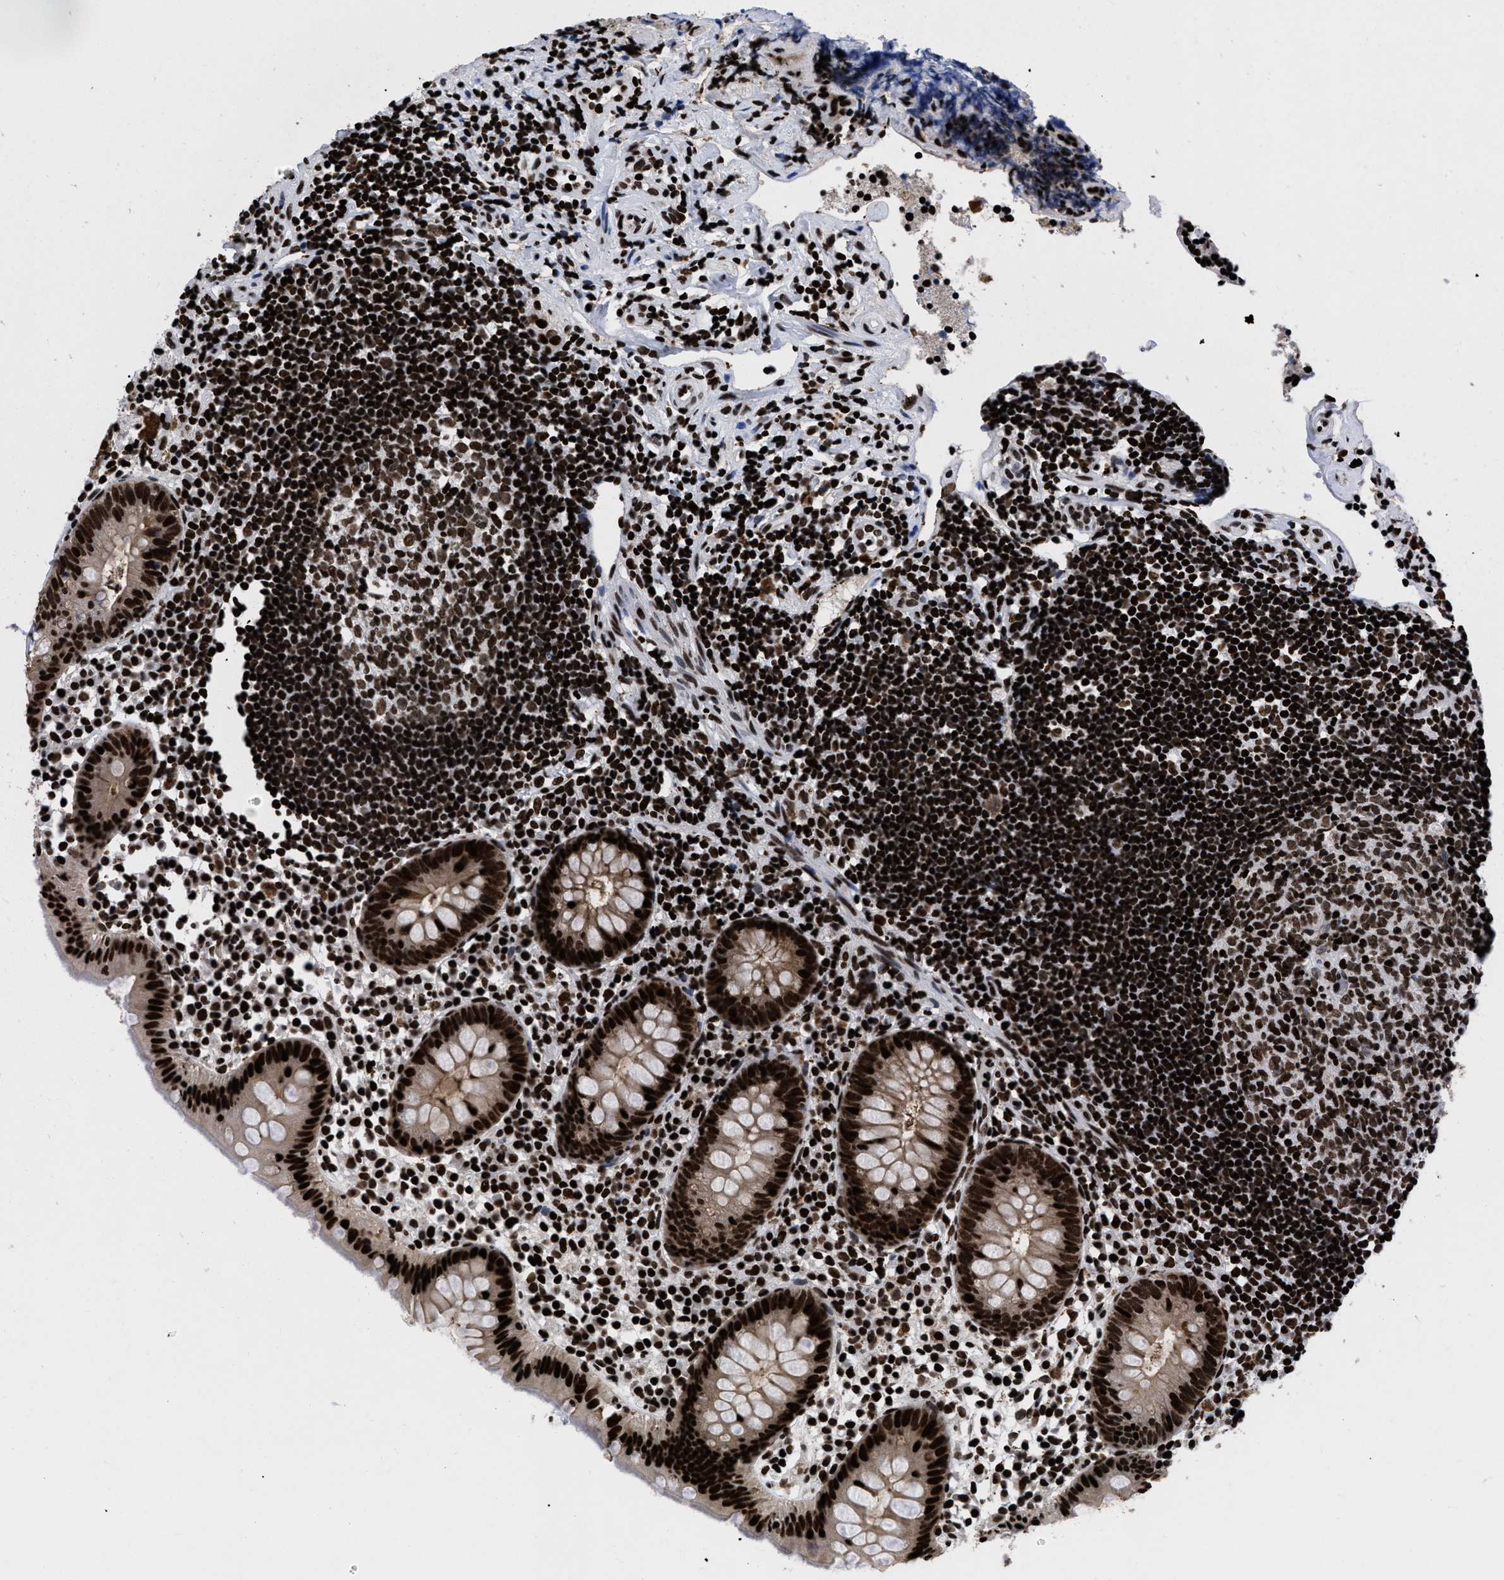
{"staining": {"intensity": "strong", "quantity": ">75%", "location": "cytoplasmic/membranous,nuclear"}, "tissue": "appendix", "cell_type": "Glandular cells", "image_type": "normal", "snomed": [{"axis": "morphology", "description": "Normal tissue, NOS"}, {"axis": "topography", "description": "Appendix"}], "caption": "A high-resolution photomicrograph shows immunohistochemistry (IHC) staining of normal appendix, which demonstrates strong cytoplasmic/membranous,nuclear staining in approximately >75% of glandular cells. Nuclei are stained in blue.", "gene": "CALHM3", "patient": {"sex": "female", "age": 20}}